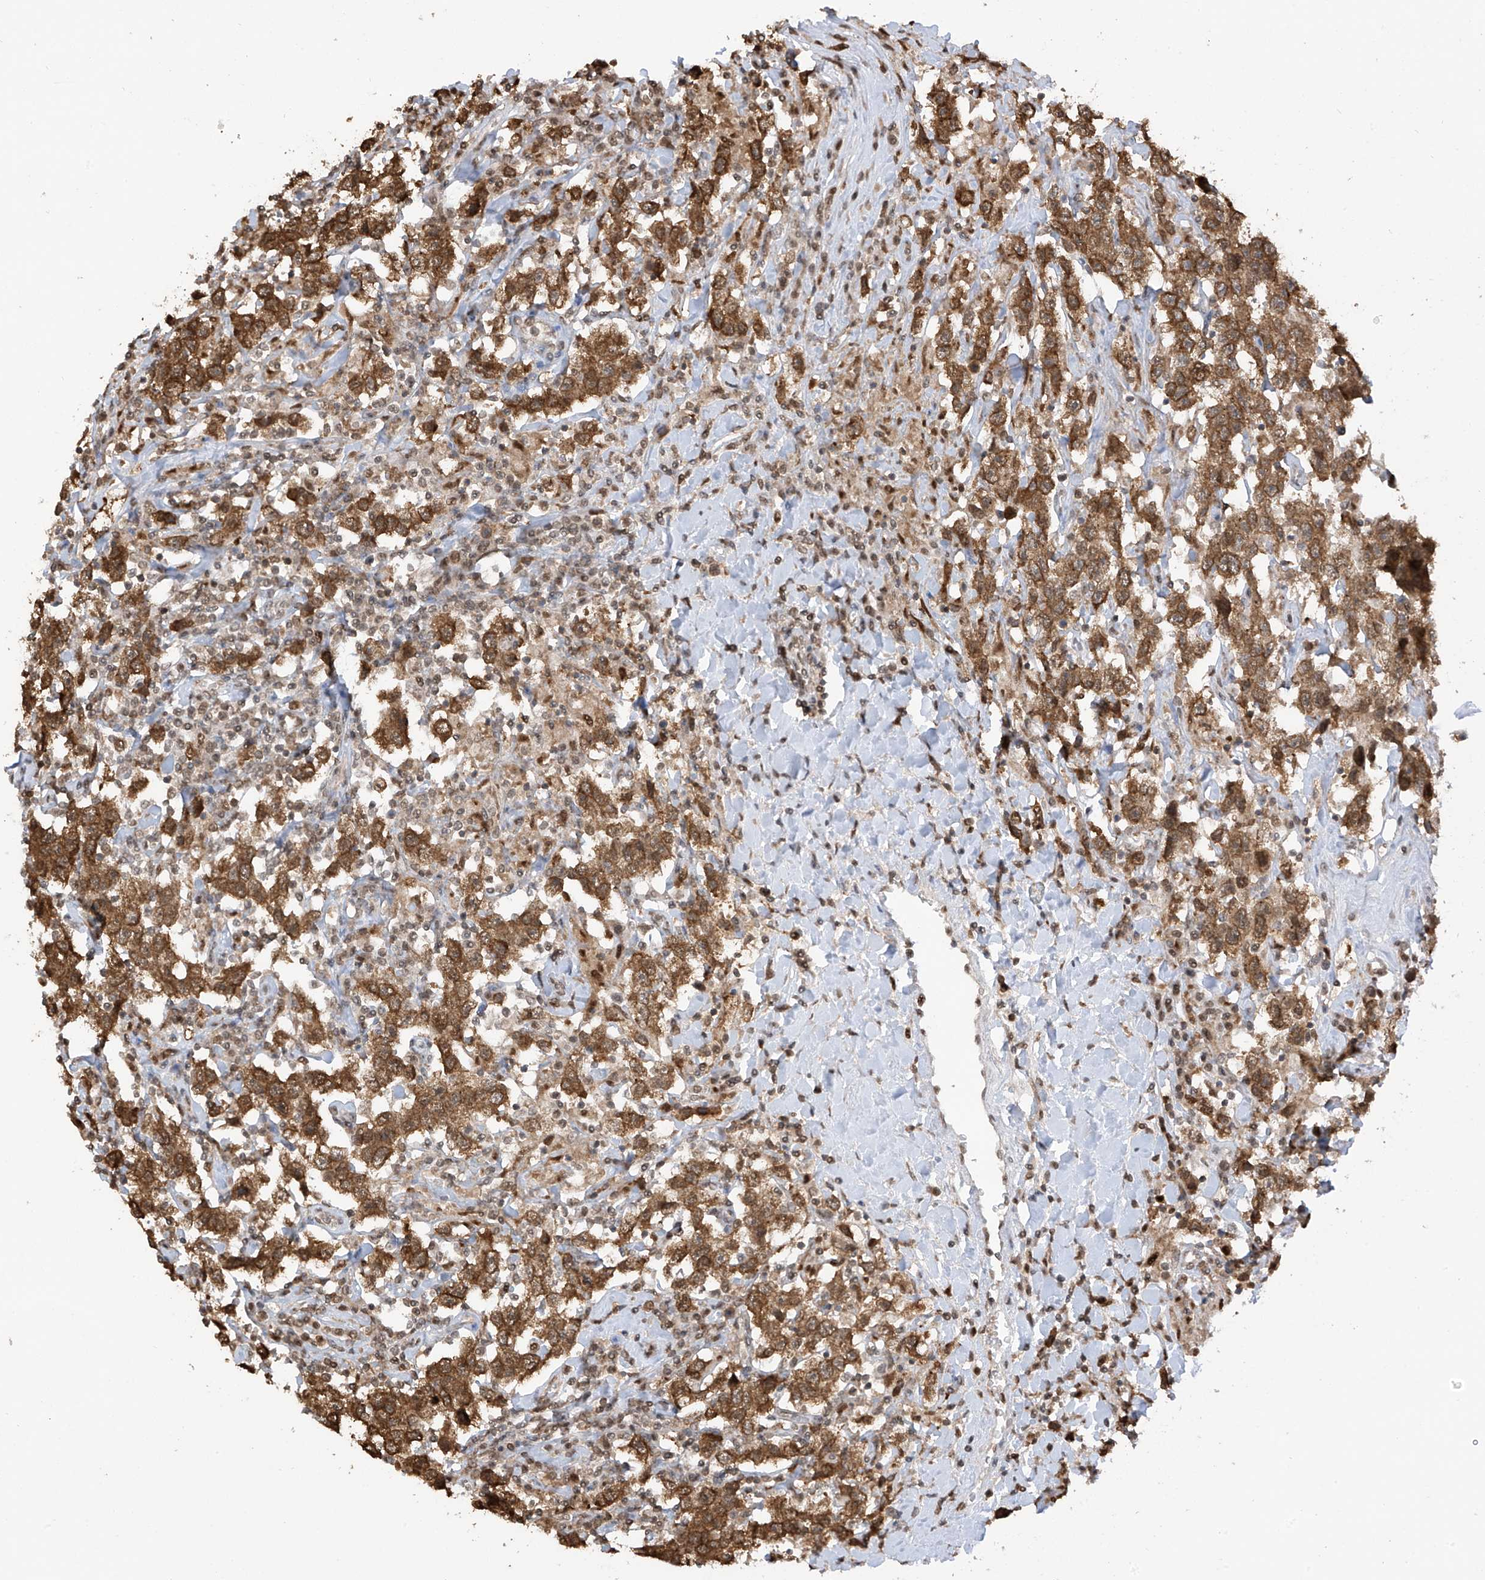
{"staining": {"intensity": "moderate", "quantity": ">75%", "location": "cytoplasmic/membranous"}, "tissue": "testis cancer", "cell_type": "Tumor cells", "image_type": "cancer", "snomed": [{"axis": "morphology", "description": "Seminoma, NOS"}, {"axis": "topography", "description": "Testis"}], "caption": "About >75% of tumor cells in human testis cancer show moderate cytoplasmic/membranous protein expression as visualized by brown immunohistochemical staining.", "gene": "KPNB1", "patient": {"sex": "male", "age": 41}}